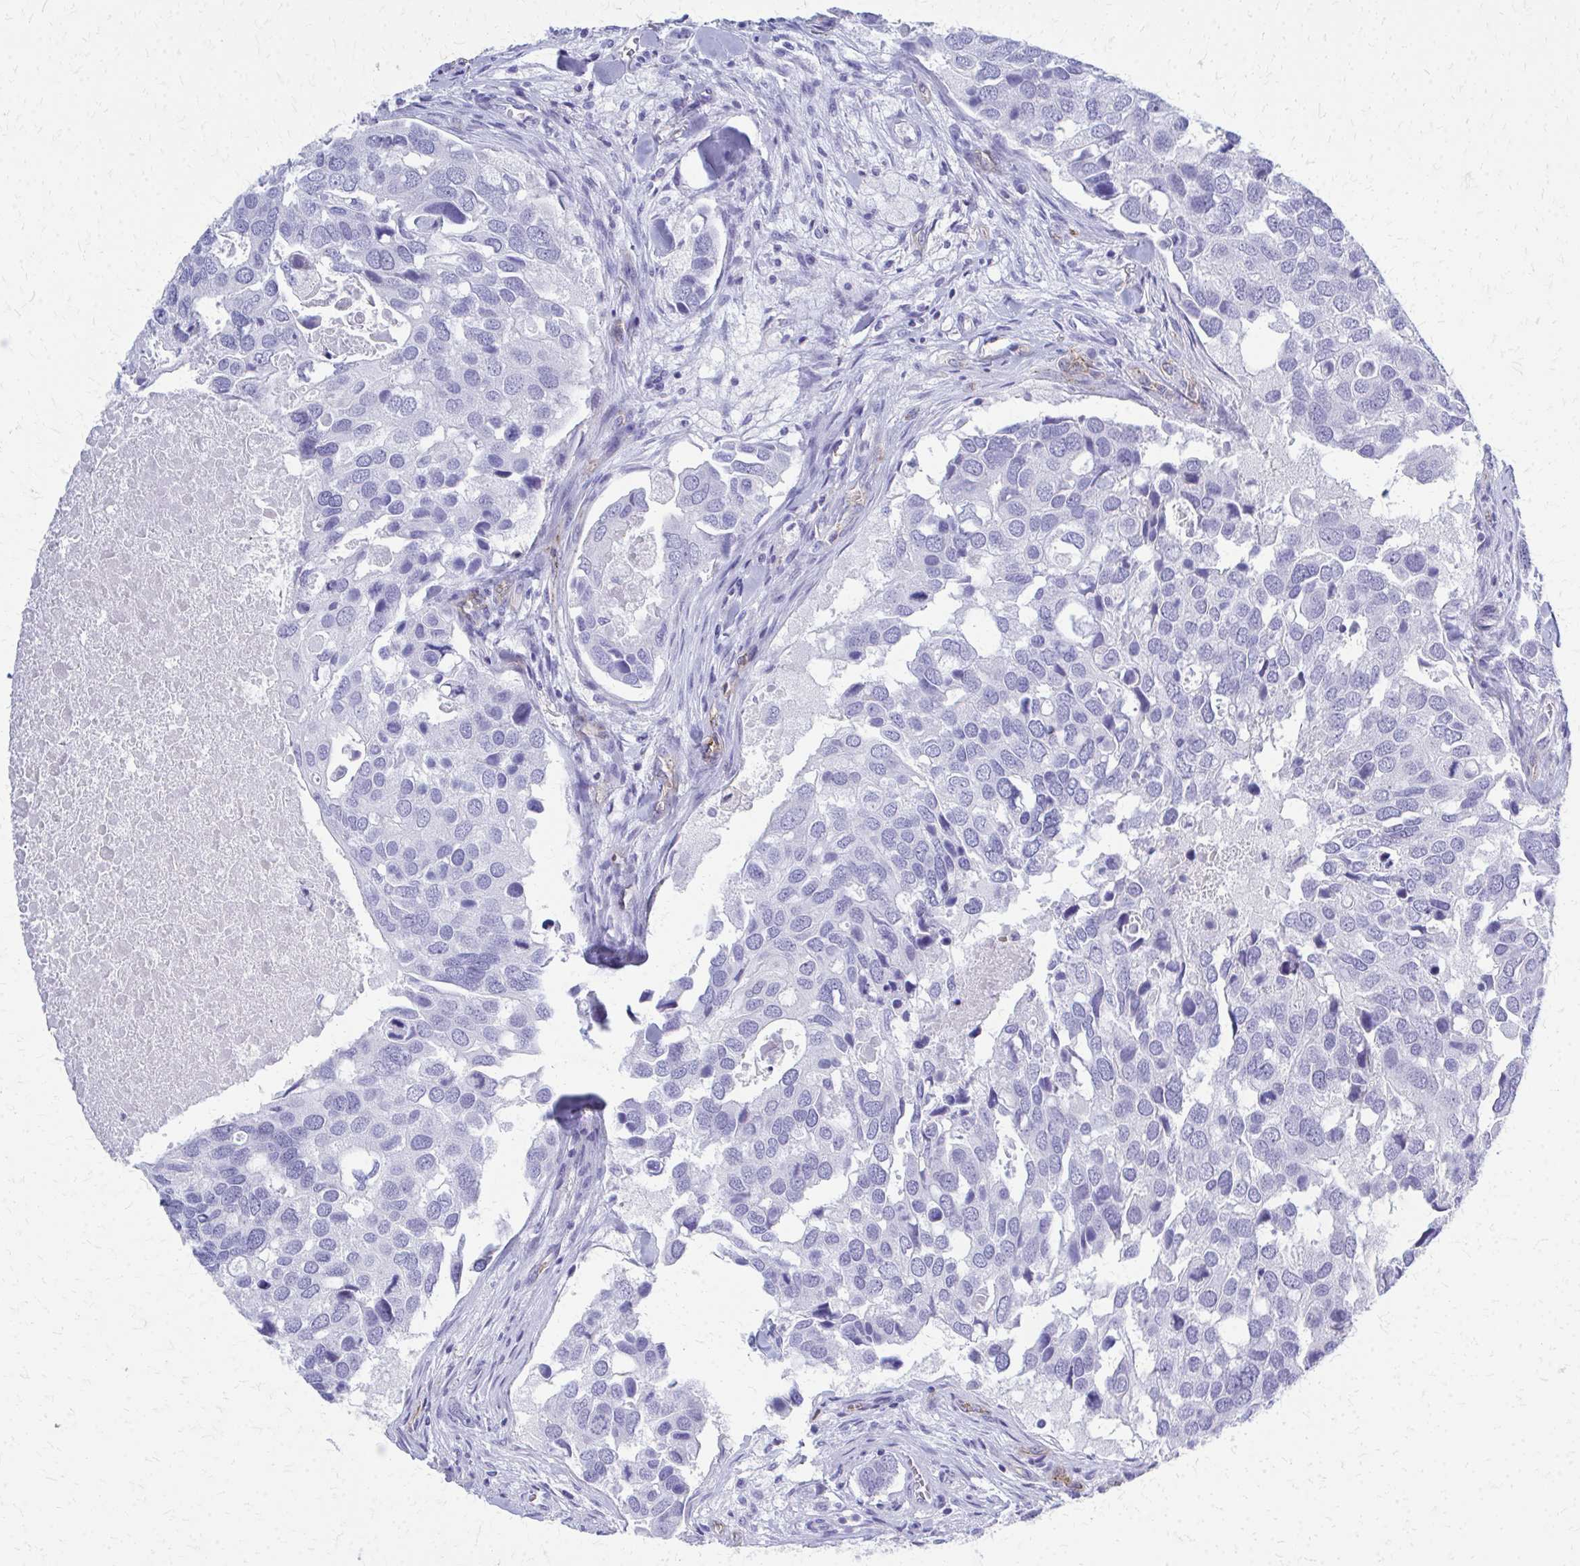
{"staining": {"intensity": "negative", "quantity": "none", "location": "none"}, "tissue": "breast cancer", "cell_type": "Tumor cells", "image_type": "cancer", "snomed": [{"axis": "morphology", "description": "Duct carcinoma"}, {"axis": "topography", "description": "Breast"}], "caption": "A photomicrograph of infiltrating ductal carcinoma (breast) stained for a protein displays no brown staining in tumor cells. Brightfield microscopy of IHC stained with DAB (brown) and hematoxylin (blue), captured at high magnification.", "gene": "TPSG1", "patient": {"sex": "female", "age": 83}}